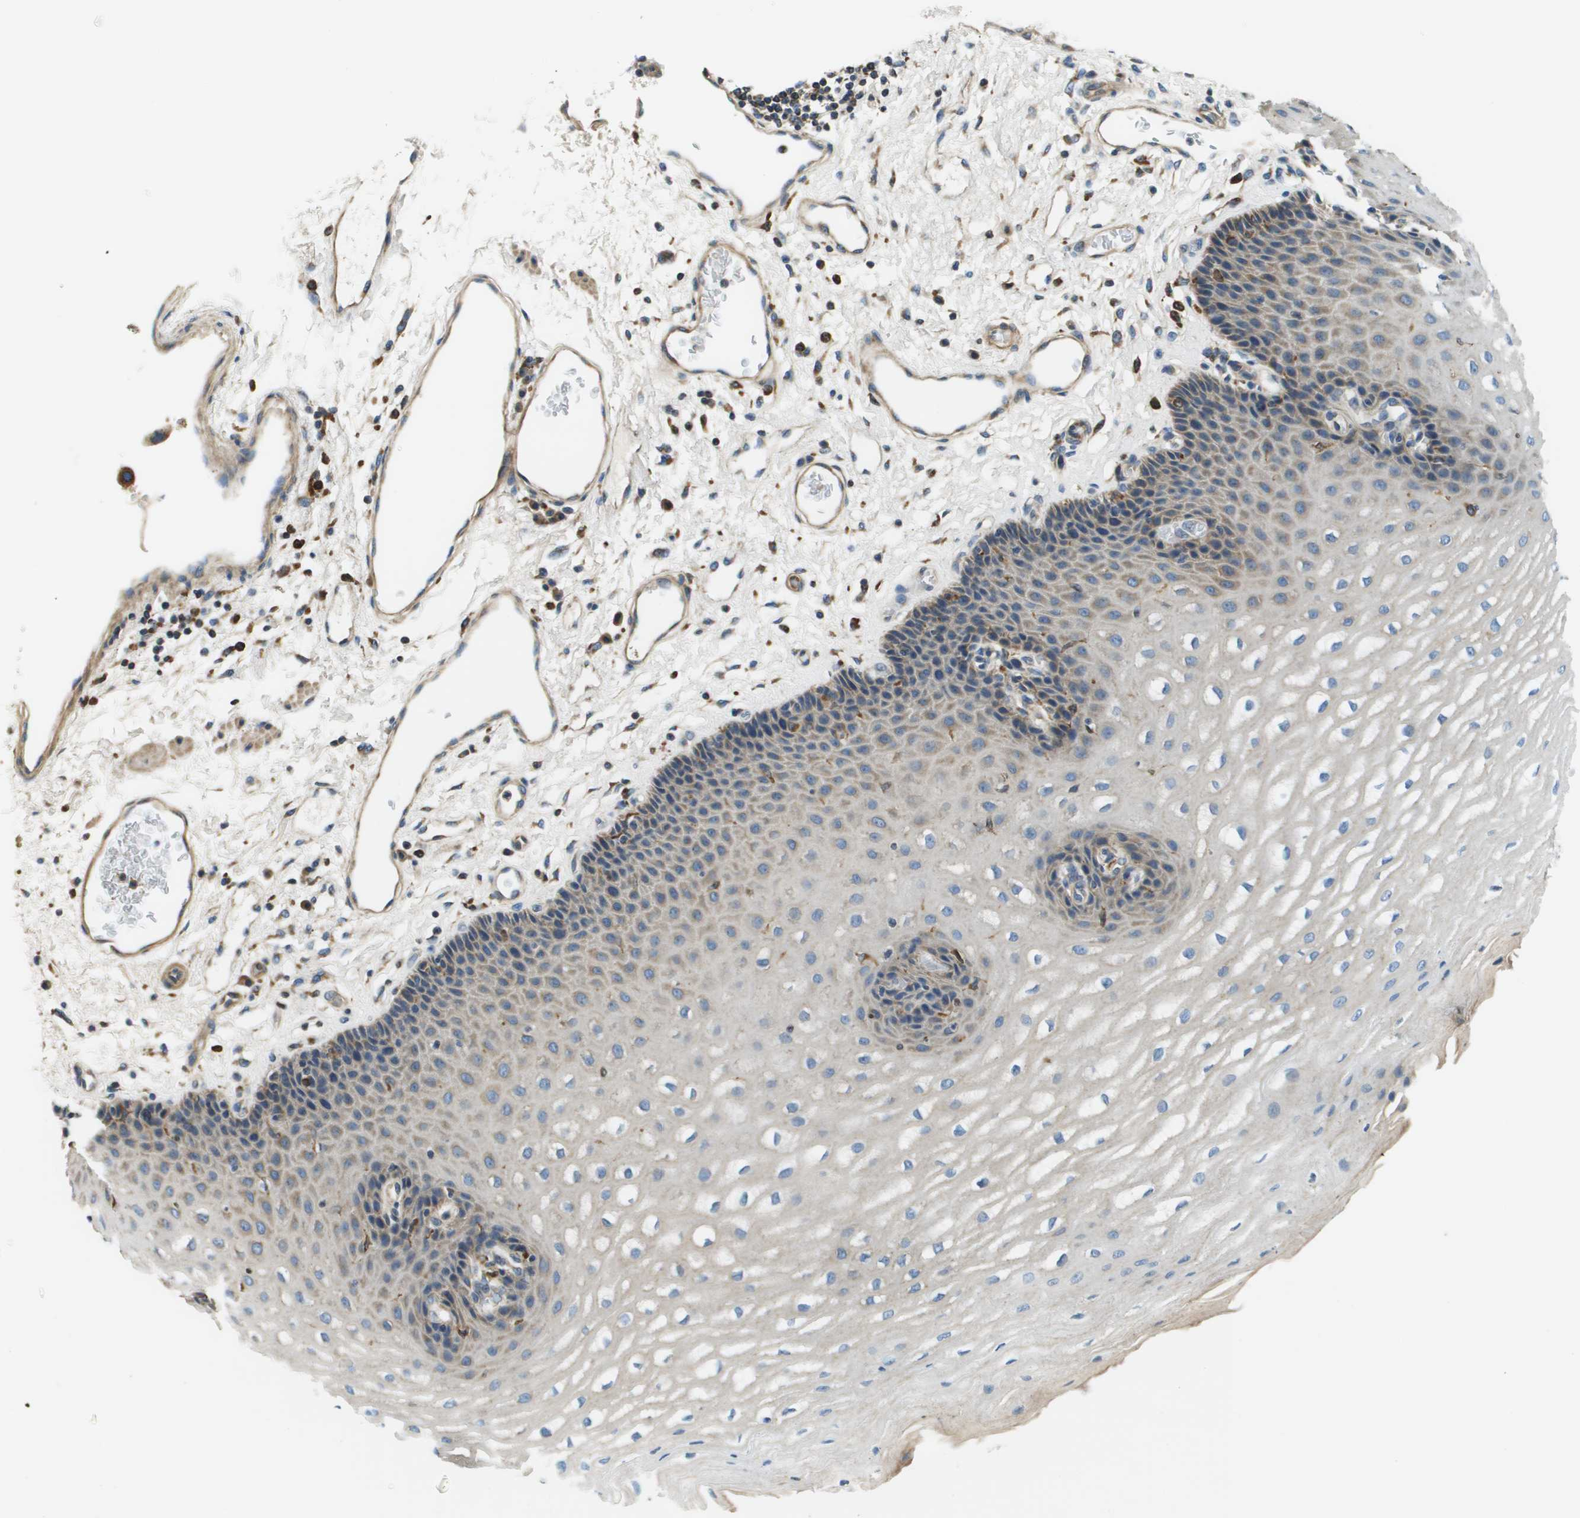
{"staining": {"intensity": "weak", "quantity": "<25%", "location": "cytoplasmic/membranous"}, "tissue": "esophagus", "cell_type": "Squamous epithelial cells", "image_type": "normal", "snomed": [{"axis": "morphology", "description": "Normal tissue, NOS"}, {"axis": "topography", "description": "Esophagus"}], "caption": "Squamous epithelial cells show no significant expression in benign esophagus. (DAB IHC, high magnification).", "gene": "CNPY3", "patient": {"sex": "male", "age": 54}}